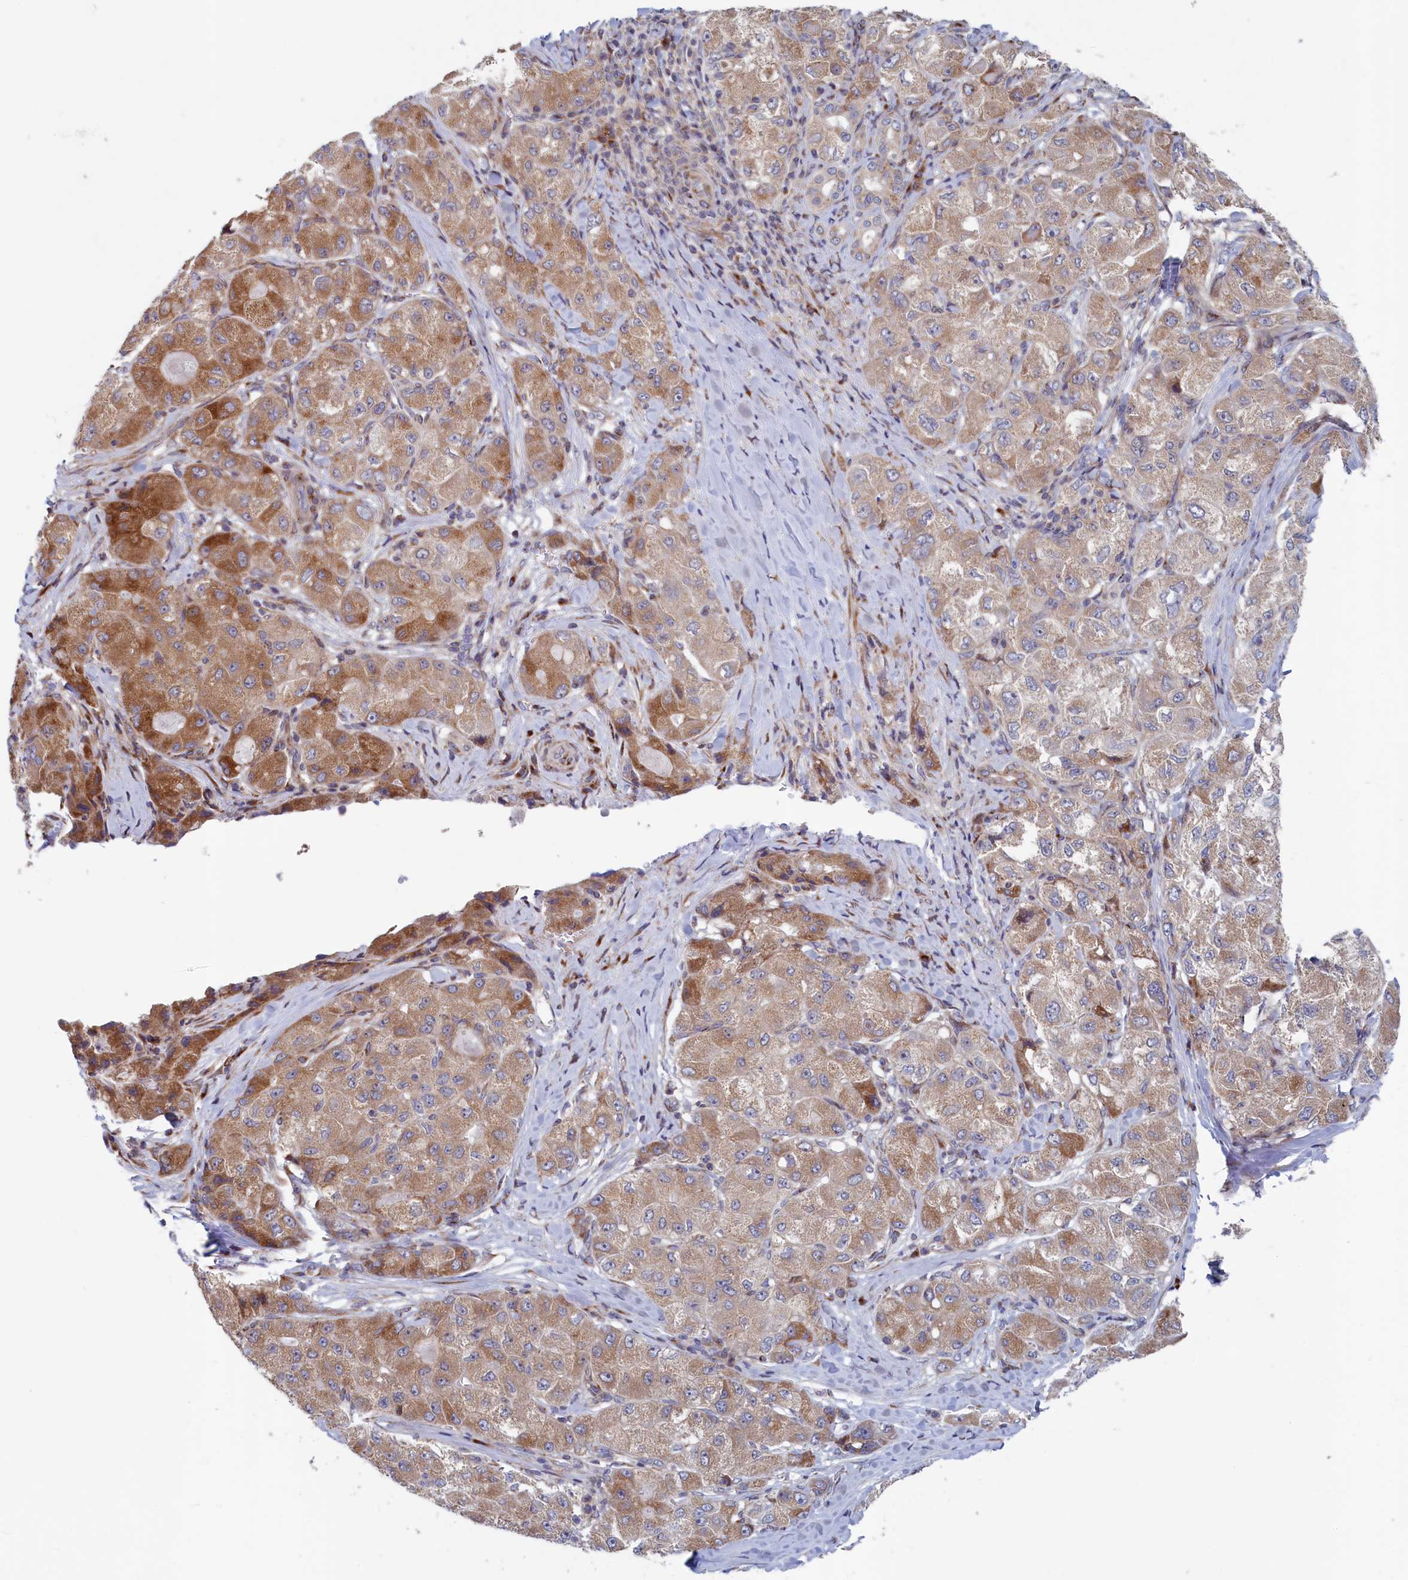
{"staining": {"intensity": "moderate", "quantity": "<25%", "location": "cytoplasmic/membranous"}, "tissue": "liver cancer", "cell_type": "Tumor cells", "image_type": "cancer", "snomed": [{"axis": "morphology", "description": "Carcinoma, Hepatocellular, NOS"}, {"axis": "topography", "description": "Liver"}], "caption": "The histopathology image exhibits immunohistochemical staining of liver hepatocellular carcinoma. There is moderate cytoplasmic/membranous staining is seen in about <25% of tumor cells. (DAB (3,3'-diaminobenzidine) = brown stain, brightfield microscopy at high magnification).", "gene": "MTFMT", "patient": {"sex": "male", "age": 80}}